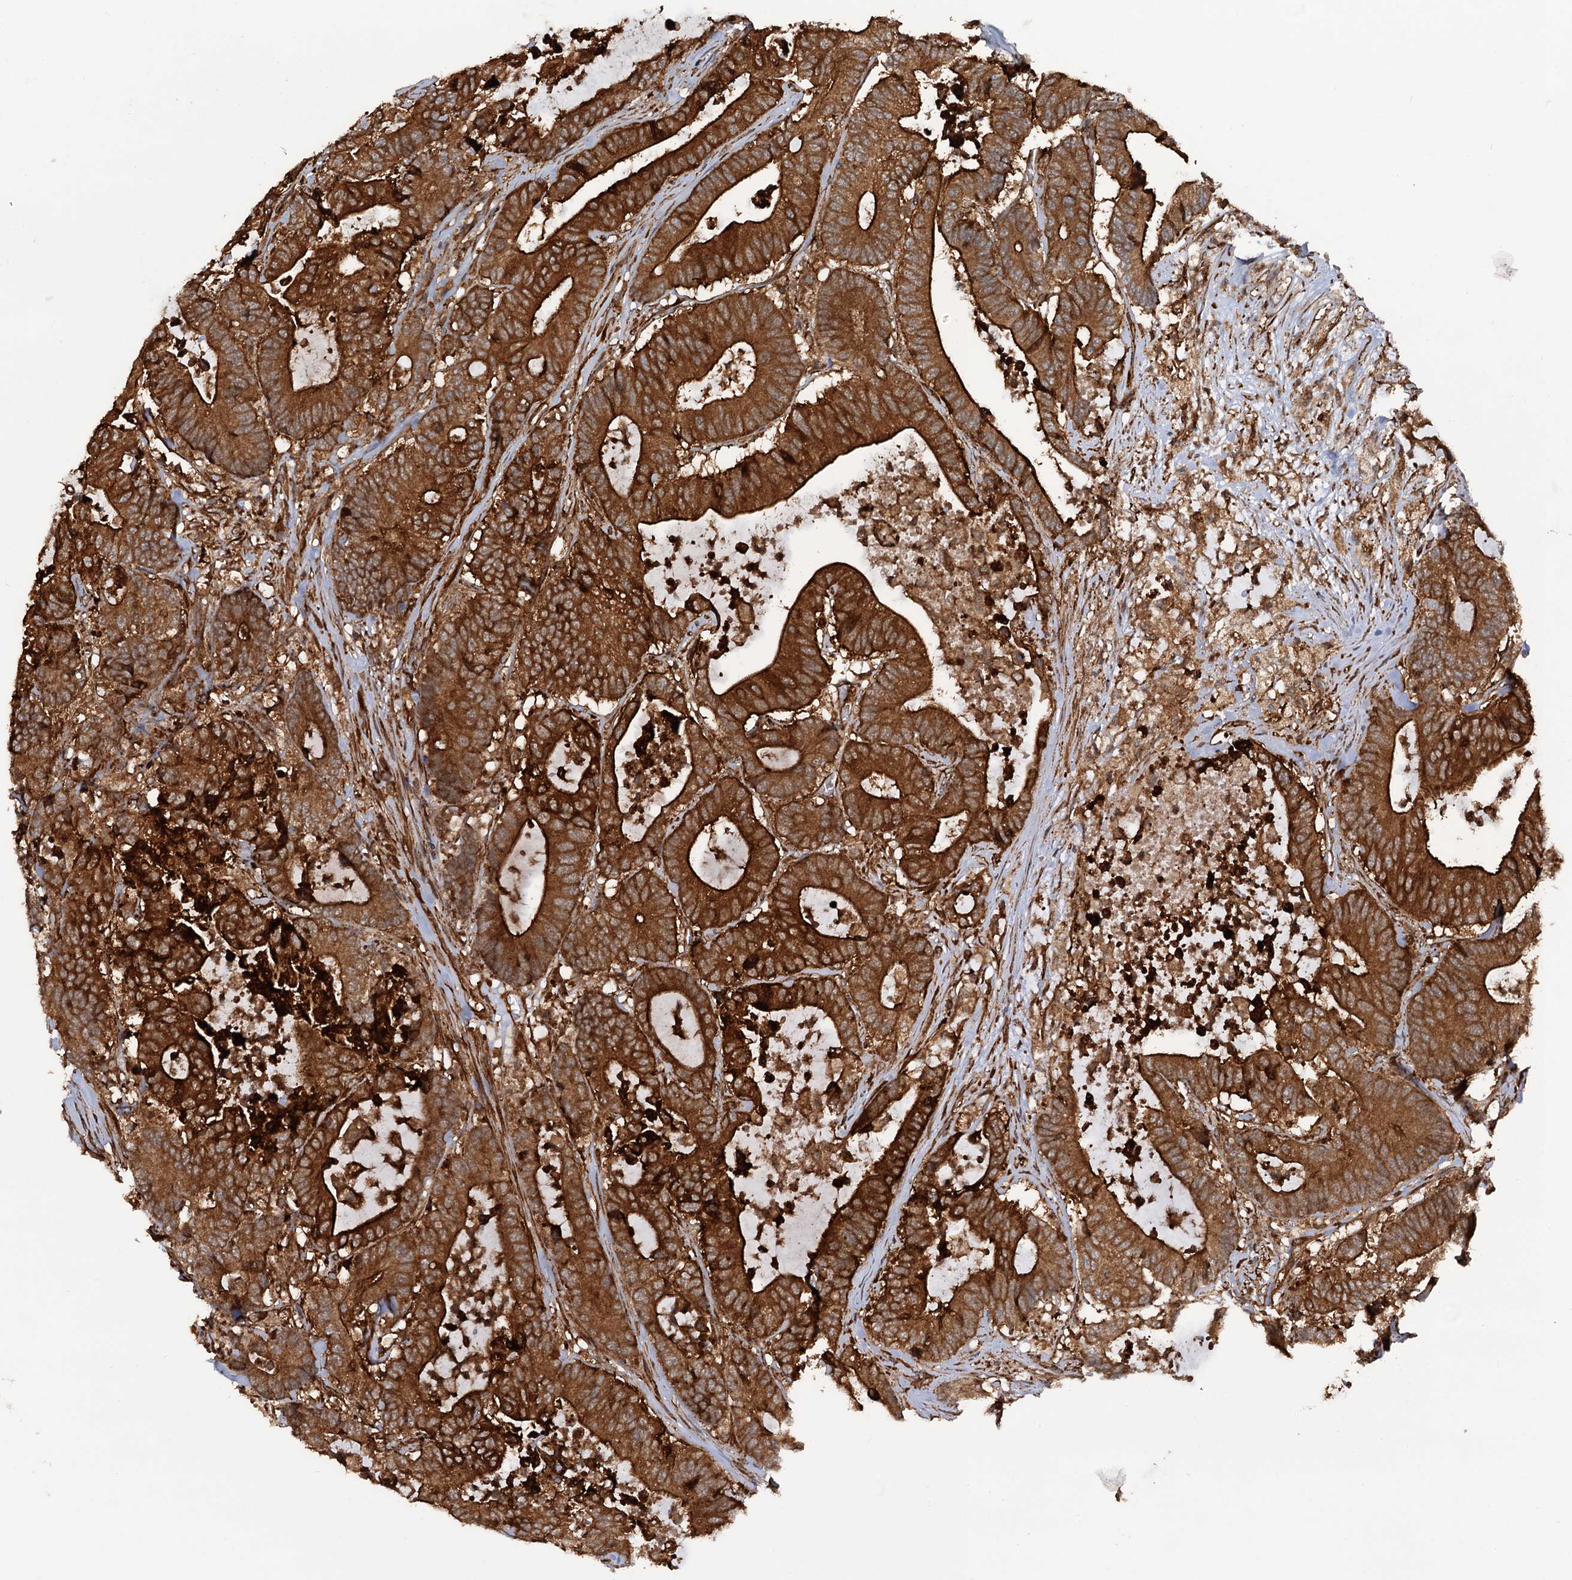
{"staining": {"intensity": "strong", "quantity": ">75%", "location": "cytoplasmic/membranous"}, "tissue": "colorectal cancer", "cell_type": "Tumor cells", "image_type": "cancer", "snomed": [{"axis": "morphology", "description": "Adenocarcinoma, NOS"}, {"axis": "topography", "description": "Colon"}], "caption": "Immunohistochemical staining of human adenocarcinoma (colorectal) reveals strong cytoplasmic/membranous protein positivity in approximately >75% of tumor cells. Immunohistochemistry (ihc) stains the protein in brown and the nuclei are stained blue.", "gene": "ATP8B4", "patient": {"sex": "female", "age": 84}}